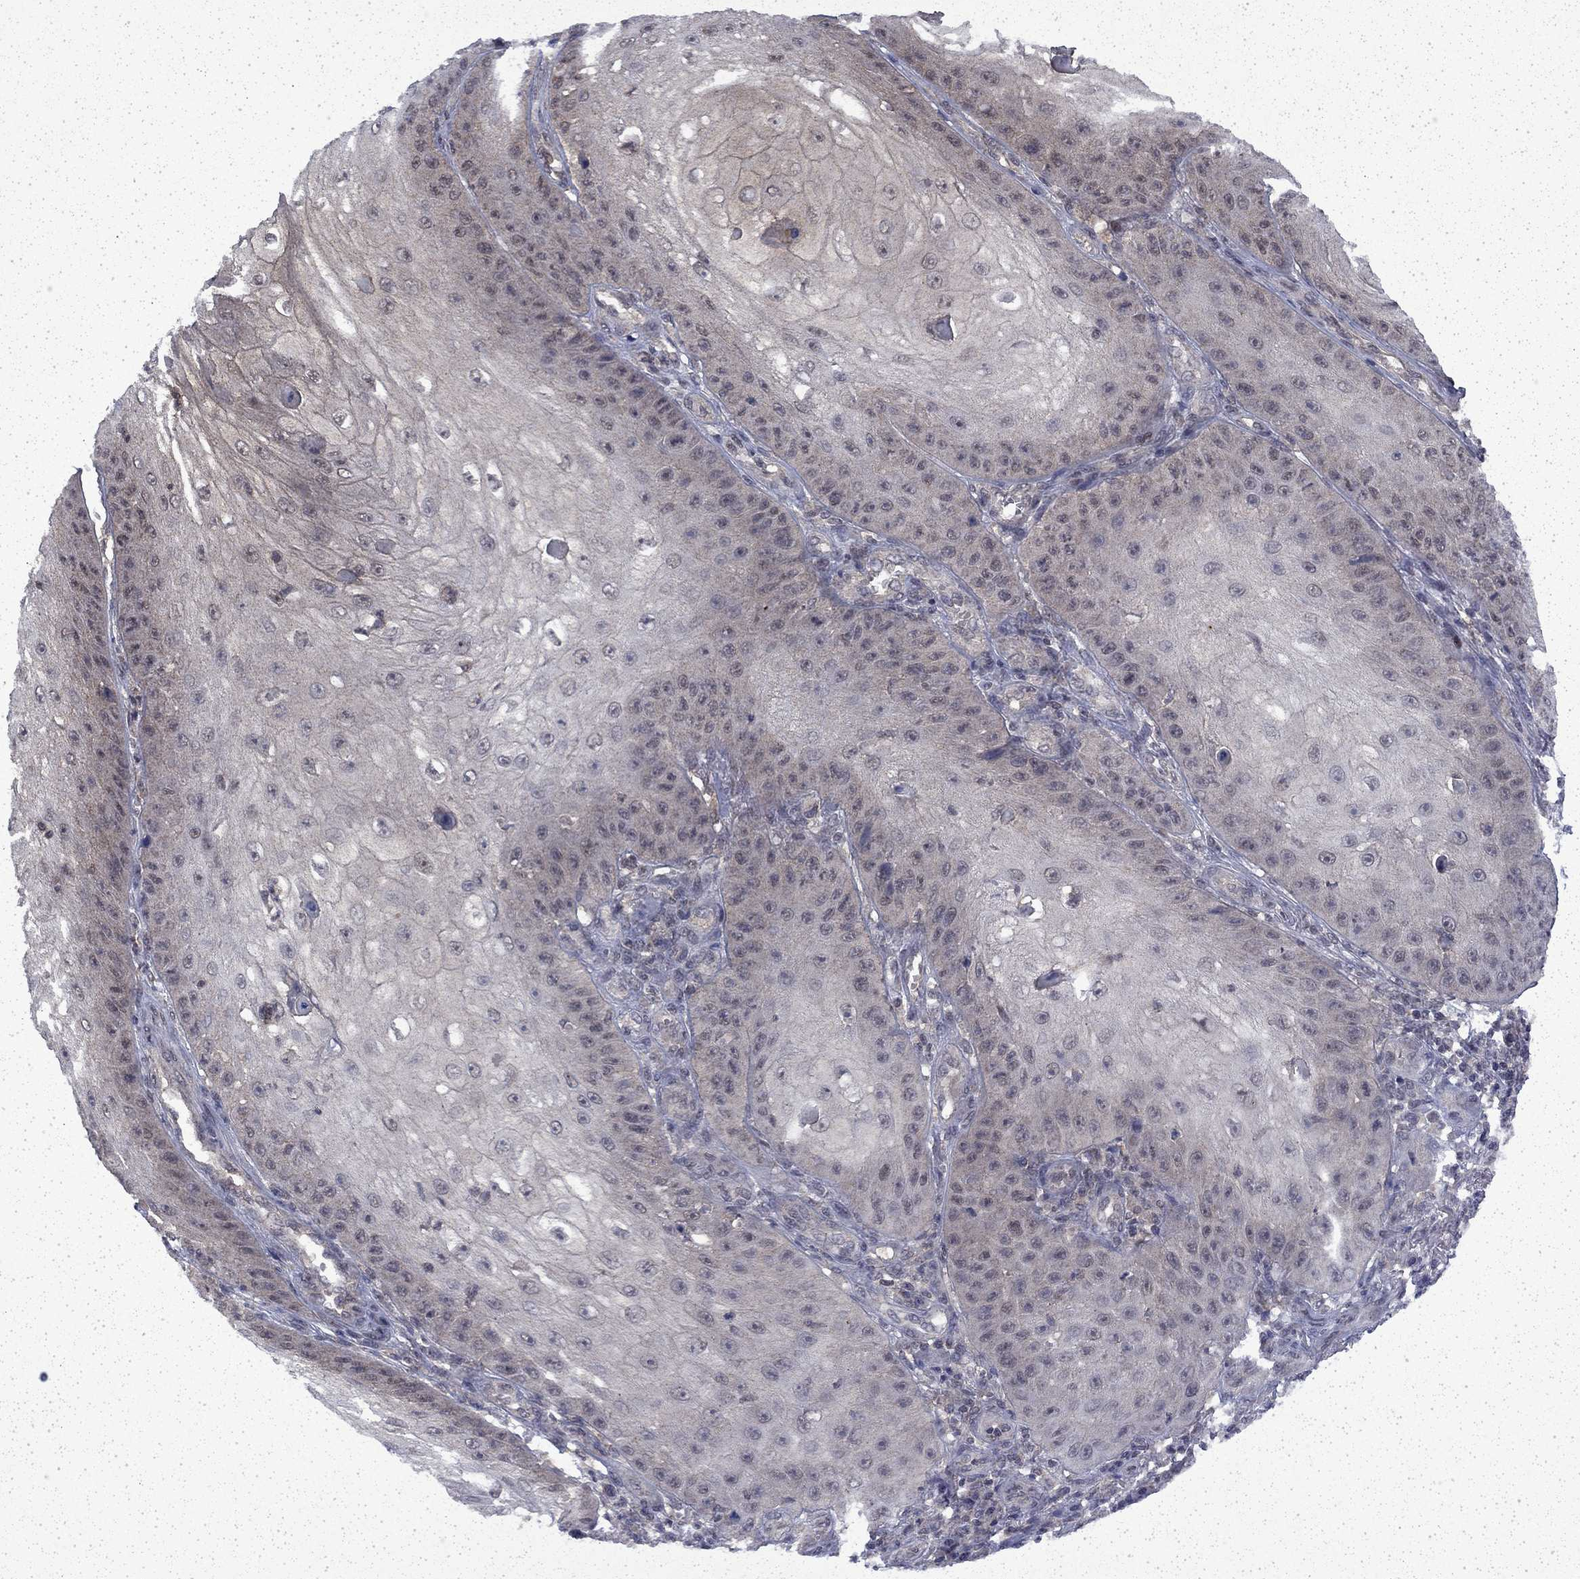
{"staining": {"intensity": "negative", "quantity": "none", "location": "none"}, "tissue": "skin cancer", "cell_type": "Tumor cells", "image_type": "cancer", "snomed": [{"axis": "morphology", "description": "Squamous cell carcinoma, NOS"}, {"axis": "topography", "description": "Skin"}], "caption": "IHC micrograph of neoplastic tissue: human skin cancer stained with DAB exhibits no significant protein expression in tumor cells.", "gene": "CHAT", "patient": {"sex": "male", "age": 70}}